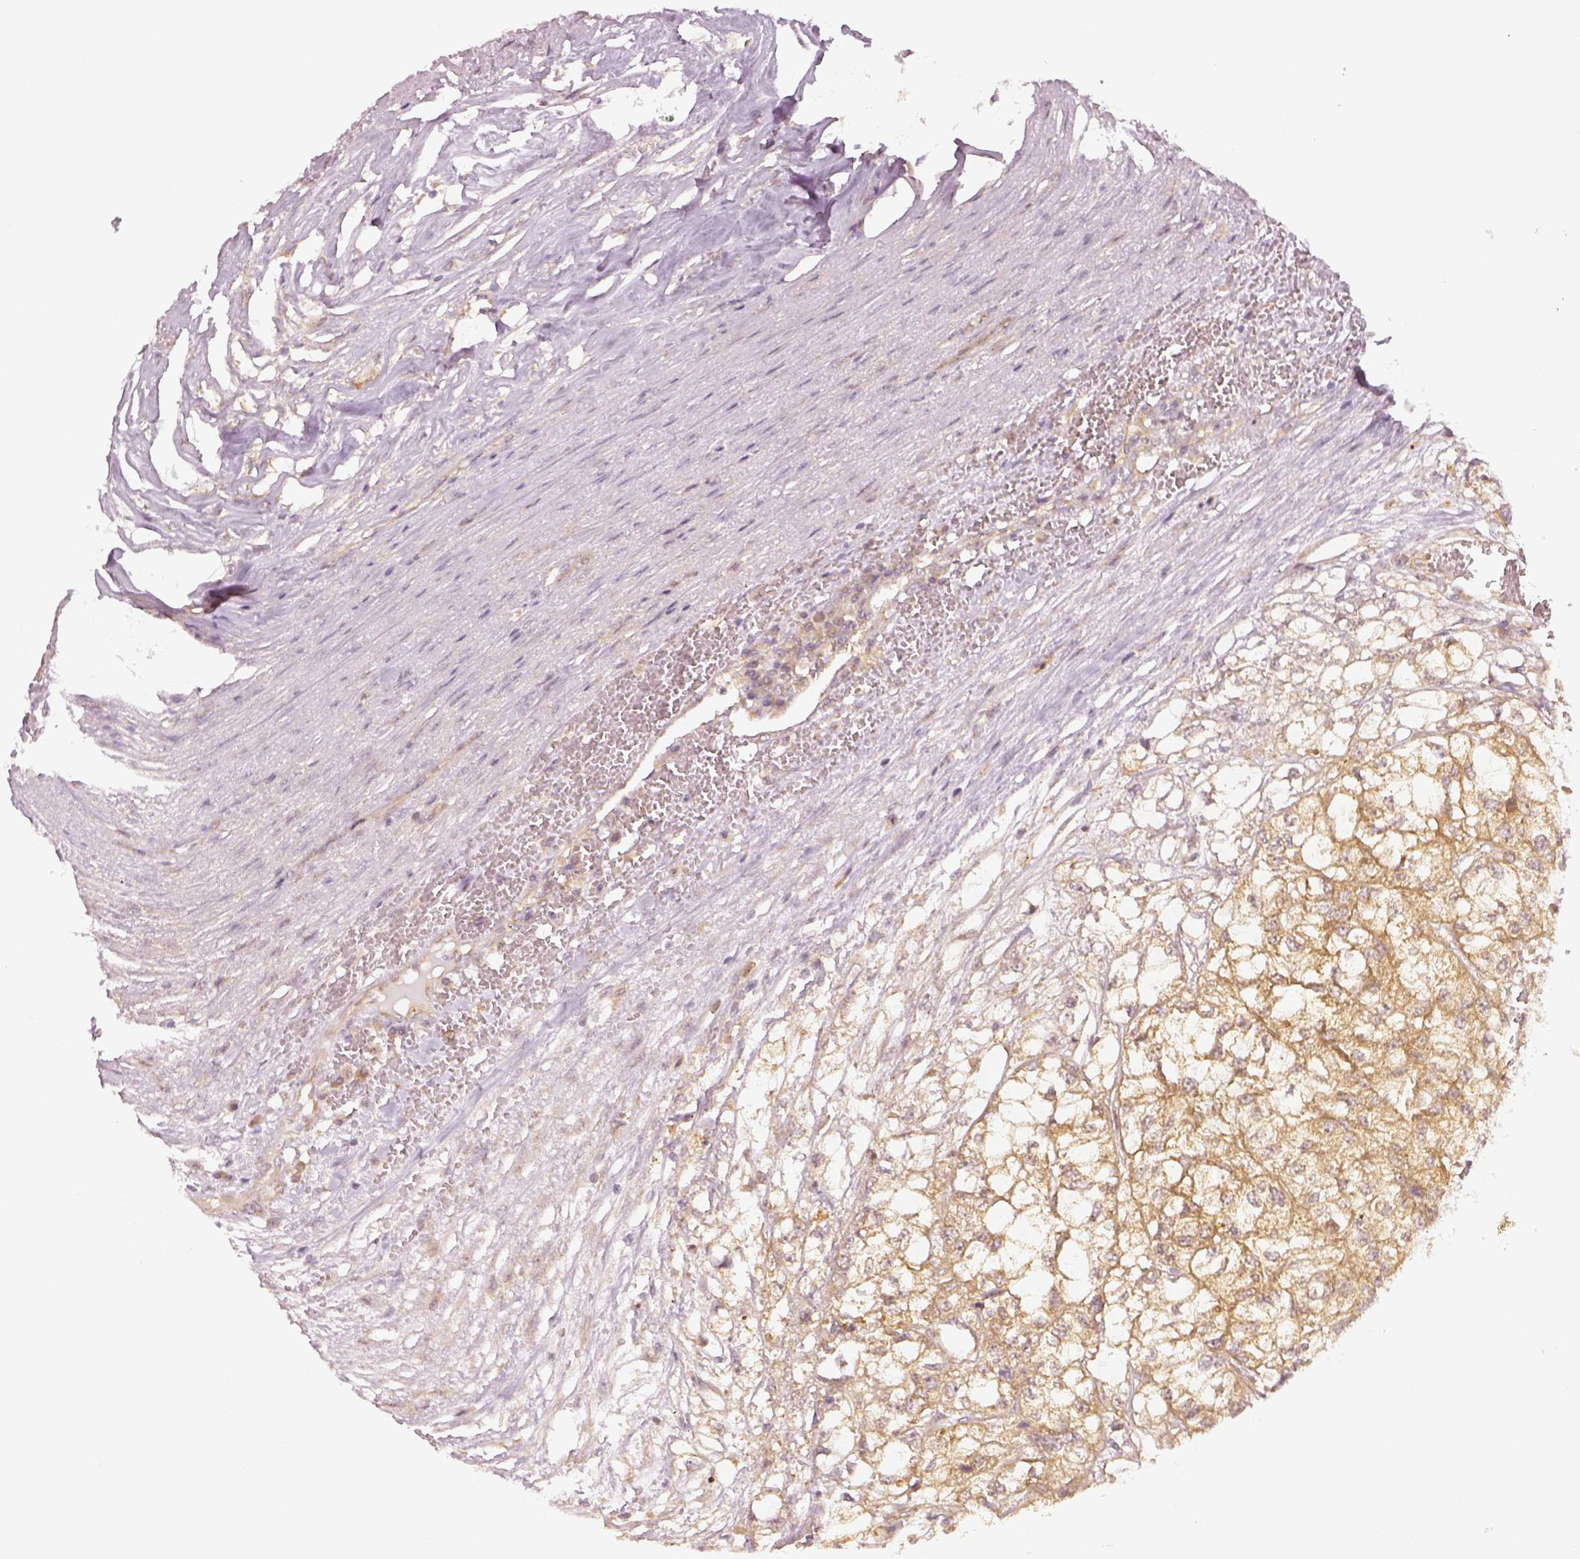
{"staining": {"intensity": "moderate", "quantity": ">75%", "location": "cytoplasmic/membranous"}, "tissue": "renal cancer", "cell_type": "Tumor cells", "image_type": "cancer", "snomed": [{"axis": "morphology", "description": "Adenocarcinoma, NOS"}, {"axis": "topography", "description": "Kidney"}], "caption": "Human renal cancer (adenocarcinoma) stained with a brown dye demonstrates moderate cytoplasmic/membranous positive staining in approximately >75% of tumor cells.", "gene": "PAIP1", "patient": {"sex": "male", "age": 56}}